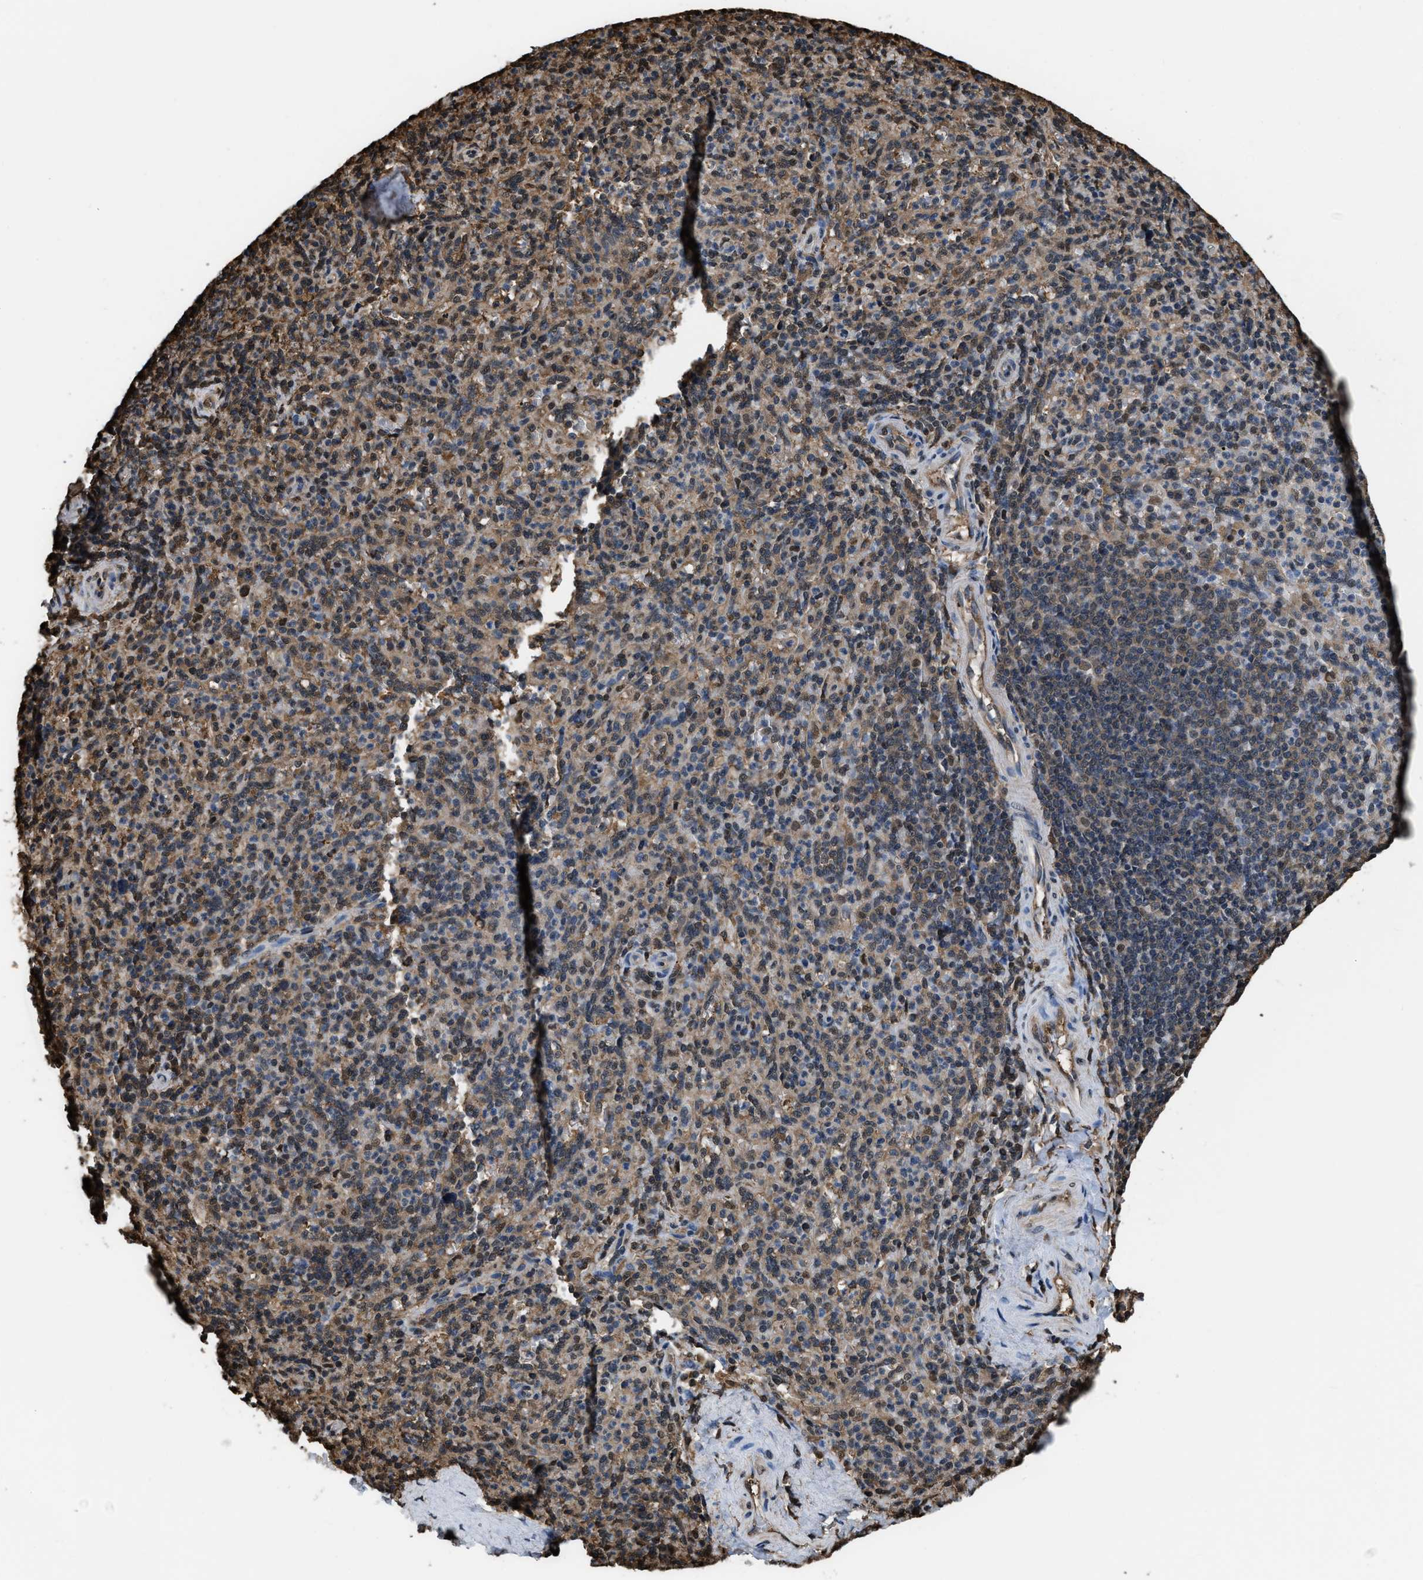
{"staining": {"intensity": "moderate", "quantity": "25%-75%", "location": "cytoplasmic/membranous,nuclear"}, "tissue": "spleen", "cell_type": "Cells in red pulp", "image_type": "normal", "snomed": [{"axis": "morphology", "description": "Normal tissue, NOS"}, {"axis": "topography", "description": "Spleen"}], "caption": "This is a histology image of immunohistochemistry (IHC) staining of unremarkable spleen, which shows moderate positivity in the cytoplasmic/membranous,nuclear of cells in red pulp.", "gene": "FNTA", "patient": {"sex": "male", "age": 36}}